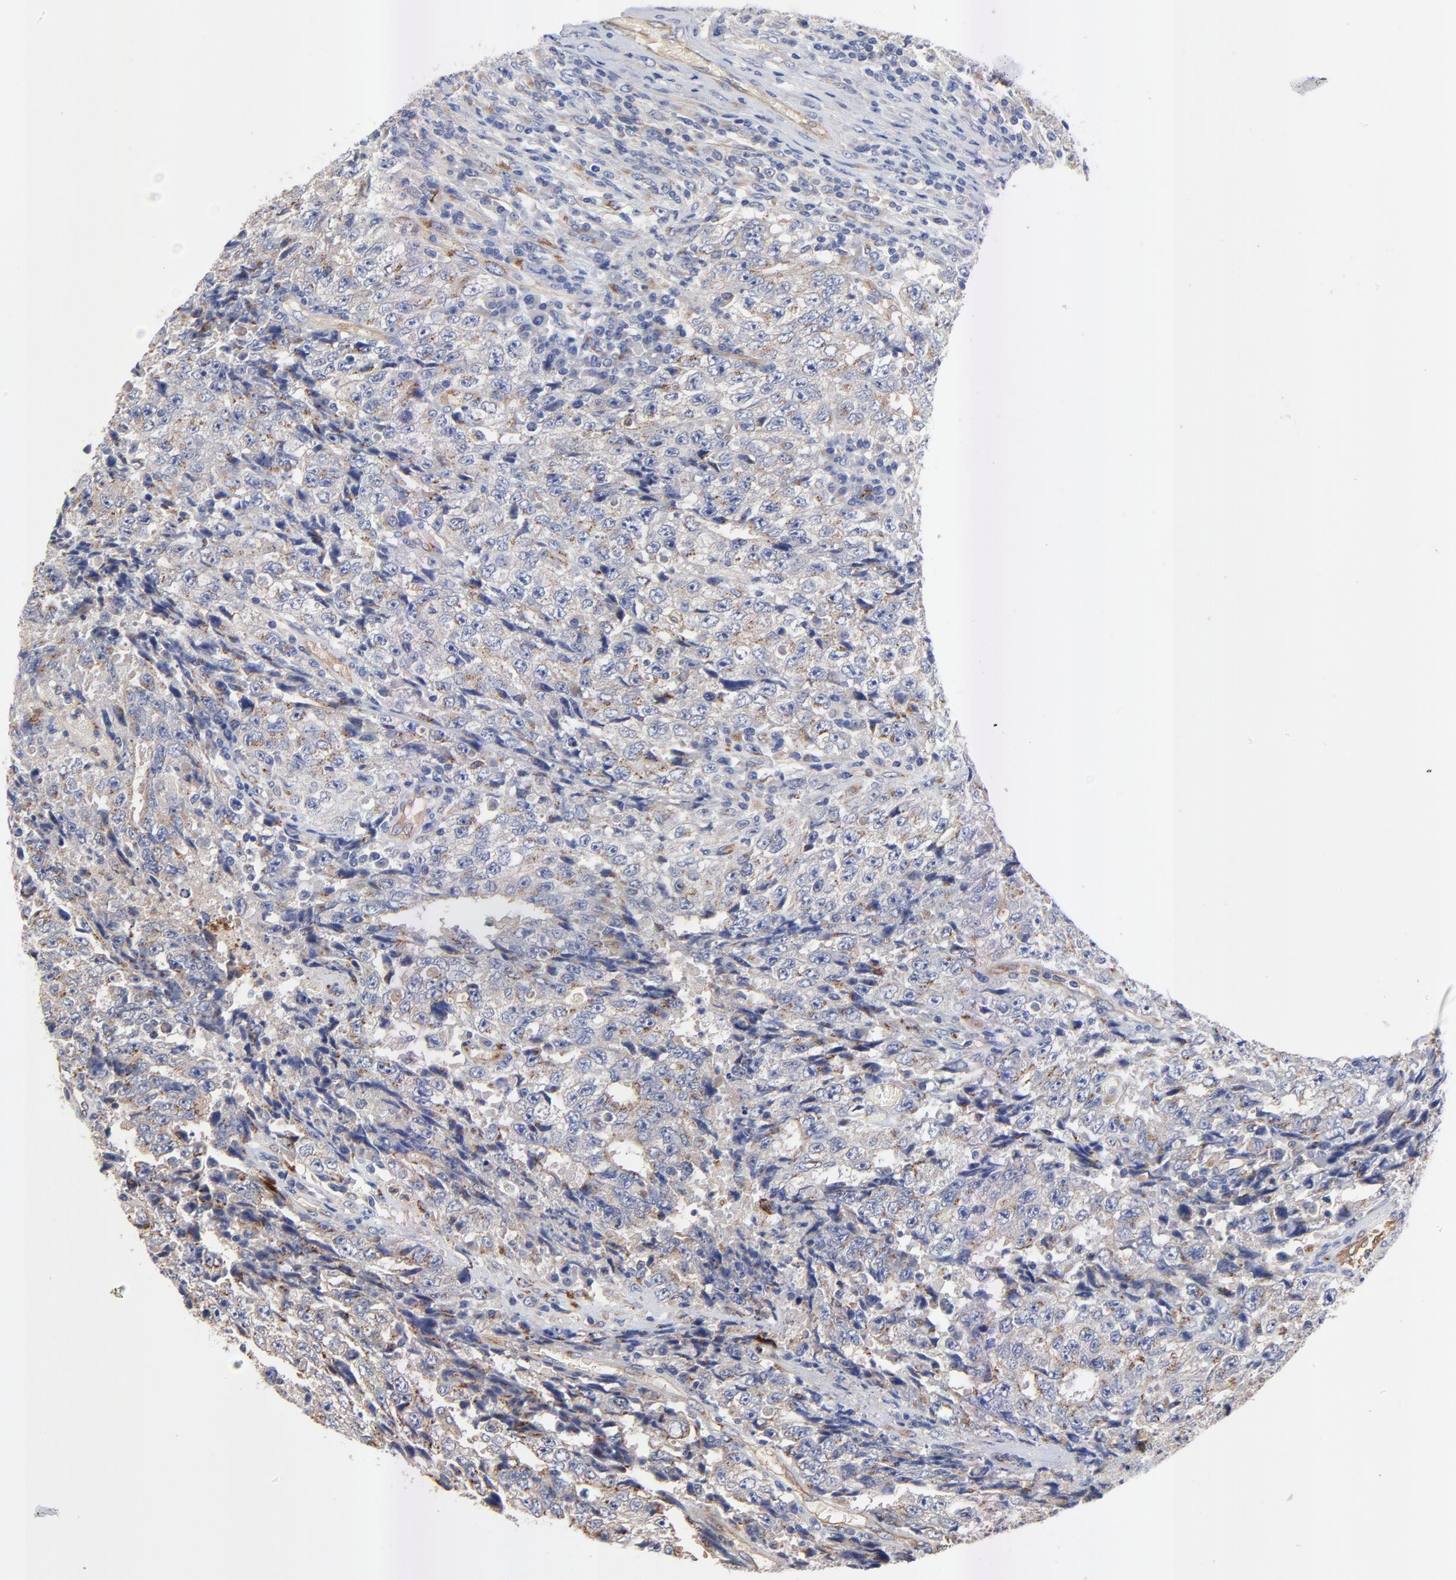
{"staining": {"intensity": "moderate", "quantity": ">75%", "location": "cytoplasmic/membranous"}, "tissue": "testis cancer", "cell_type": "Tumor cells", "image_type": "cancer", "snomed": [{"axis": "morphology", "description": "Necrosis, NOS"}, {"axis": "morphology", "description": "Carcinoma, Embryonal, NOS"}, {"axis": "topography", "description": "Testis"}], "caption": "High-magnification brightfield microscopy of embryonal carcinoma (testis) stained with DAB (3,3'-diaminobenzidine) (brown) and counterstained with hematoxylin (blue). tumor cells exhibit moderate cytoplasmic/membranous positivity is present in about>75% of cells.", "gene": "FBXL2", "patient": {"sex": "male", "age": 19}}